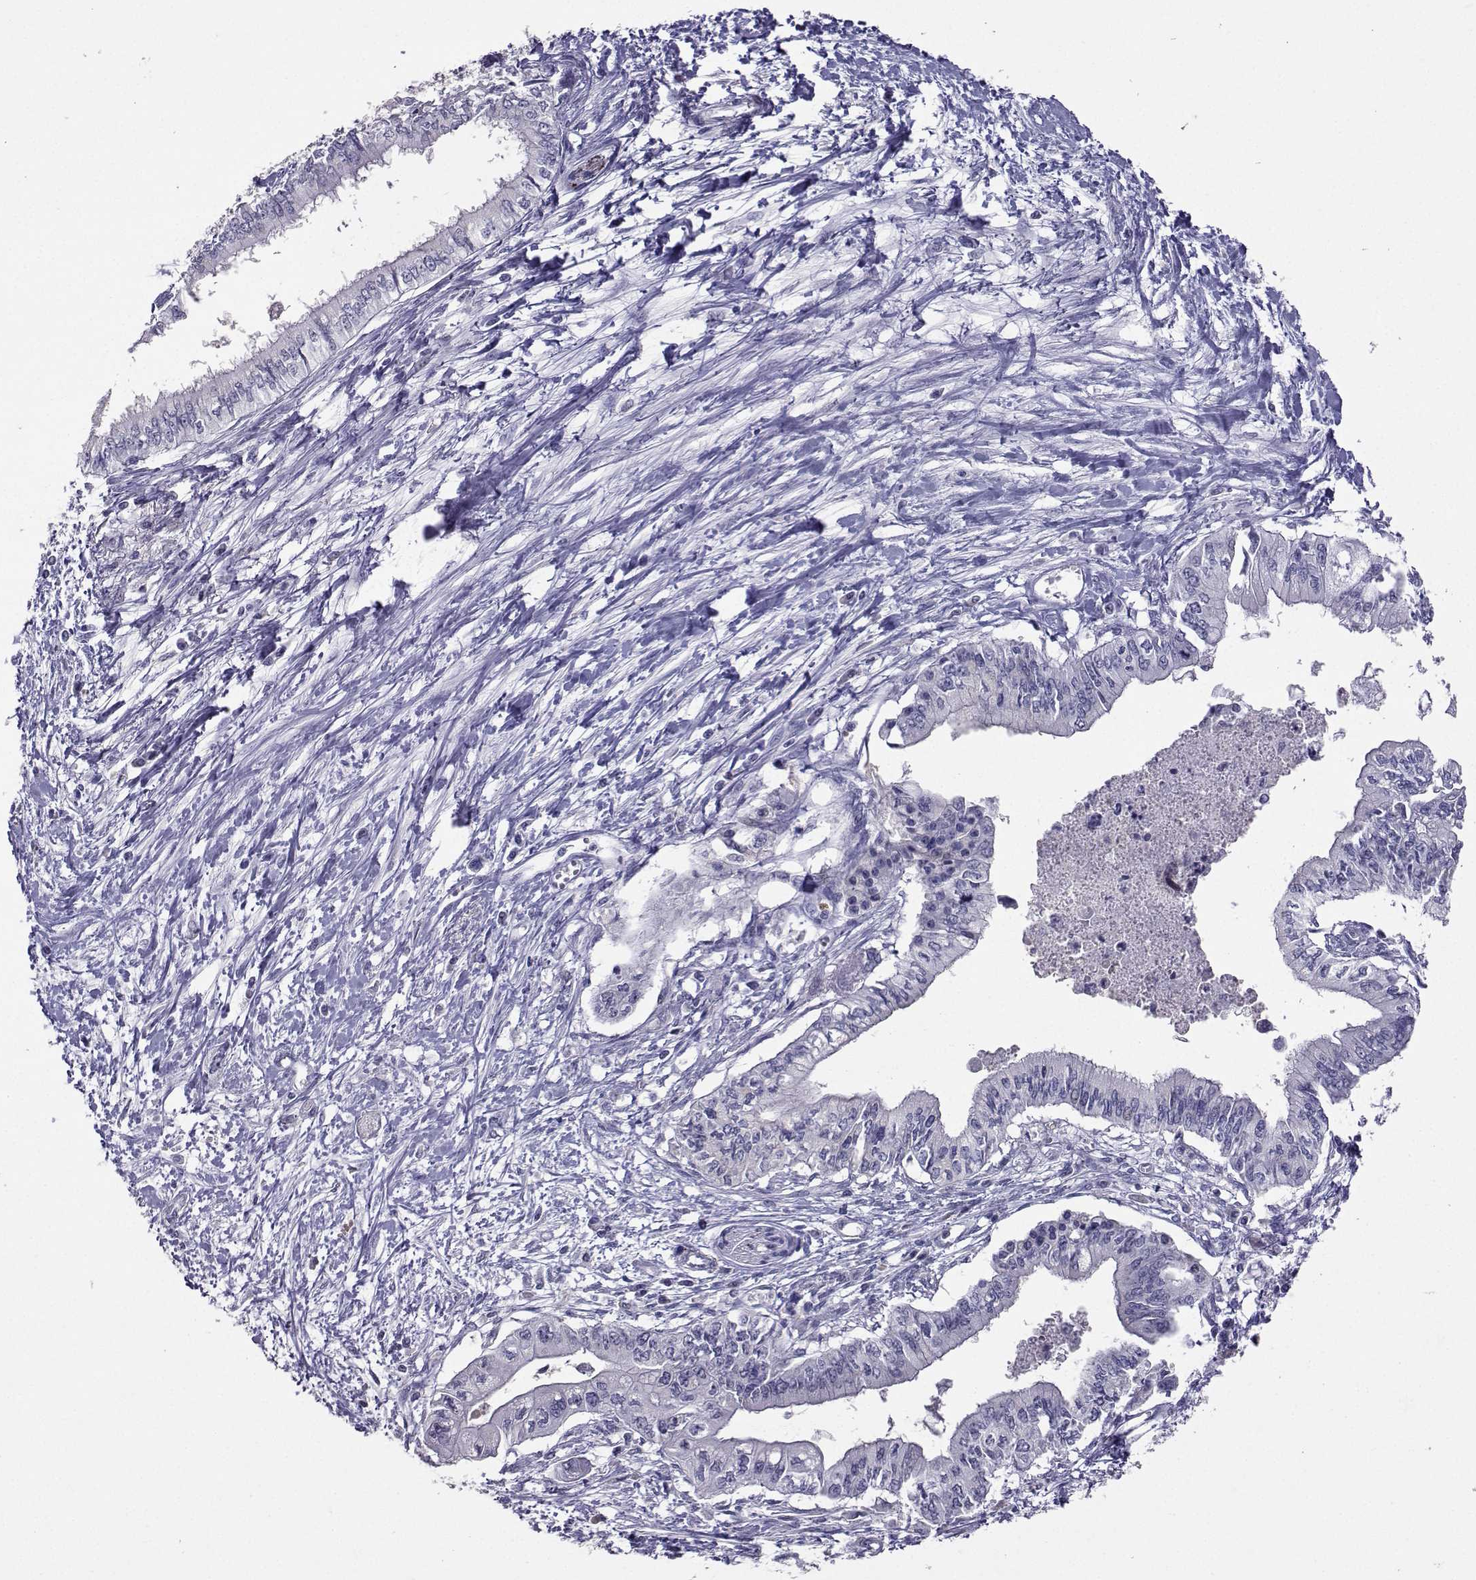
{"staining": {"intensity": "negative", "quantity": "none", "location": "none"}, "tissue": "pancreatic cancer", "cell_type": "Tumor cells", "image_type": "cancer", "snomed": [{"axis": "morphology", "description": "Adenocarcinoma, NOS"}, {"axis": "topography", "description": "Pancreas"}], "caption": "This image is of pancreatic cancer stained with immunohistochemistry to label a protein in brown with the nuclei are counter-stained blue. There is no staining in tumor cells.", "gene": "CARTPT", "patient": {"sex": "female", "age": 61}}